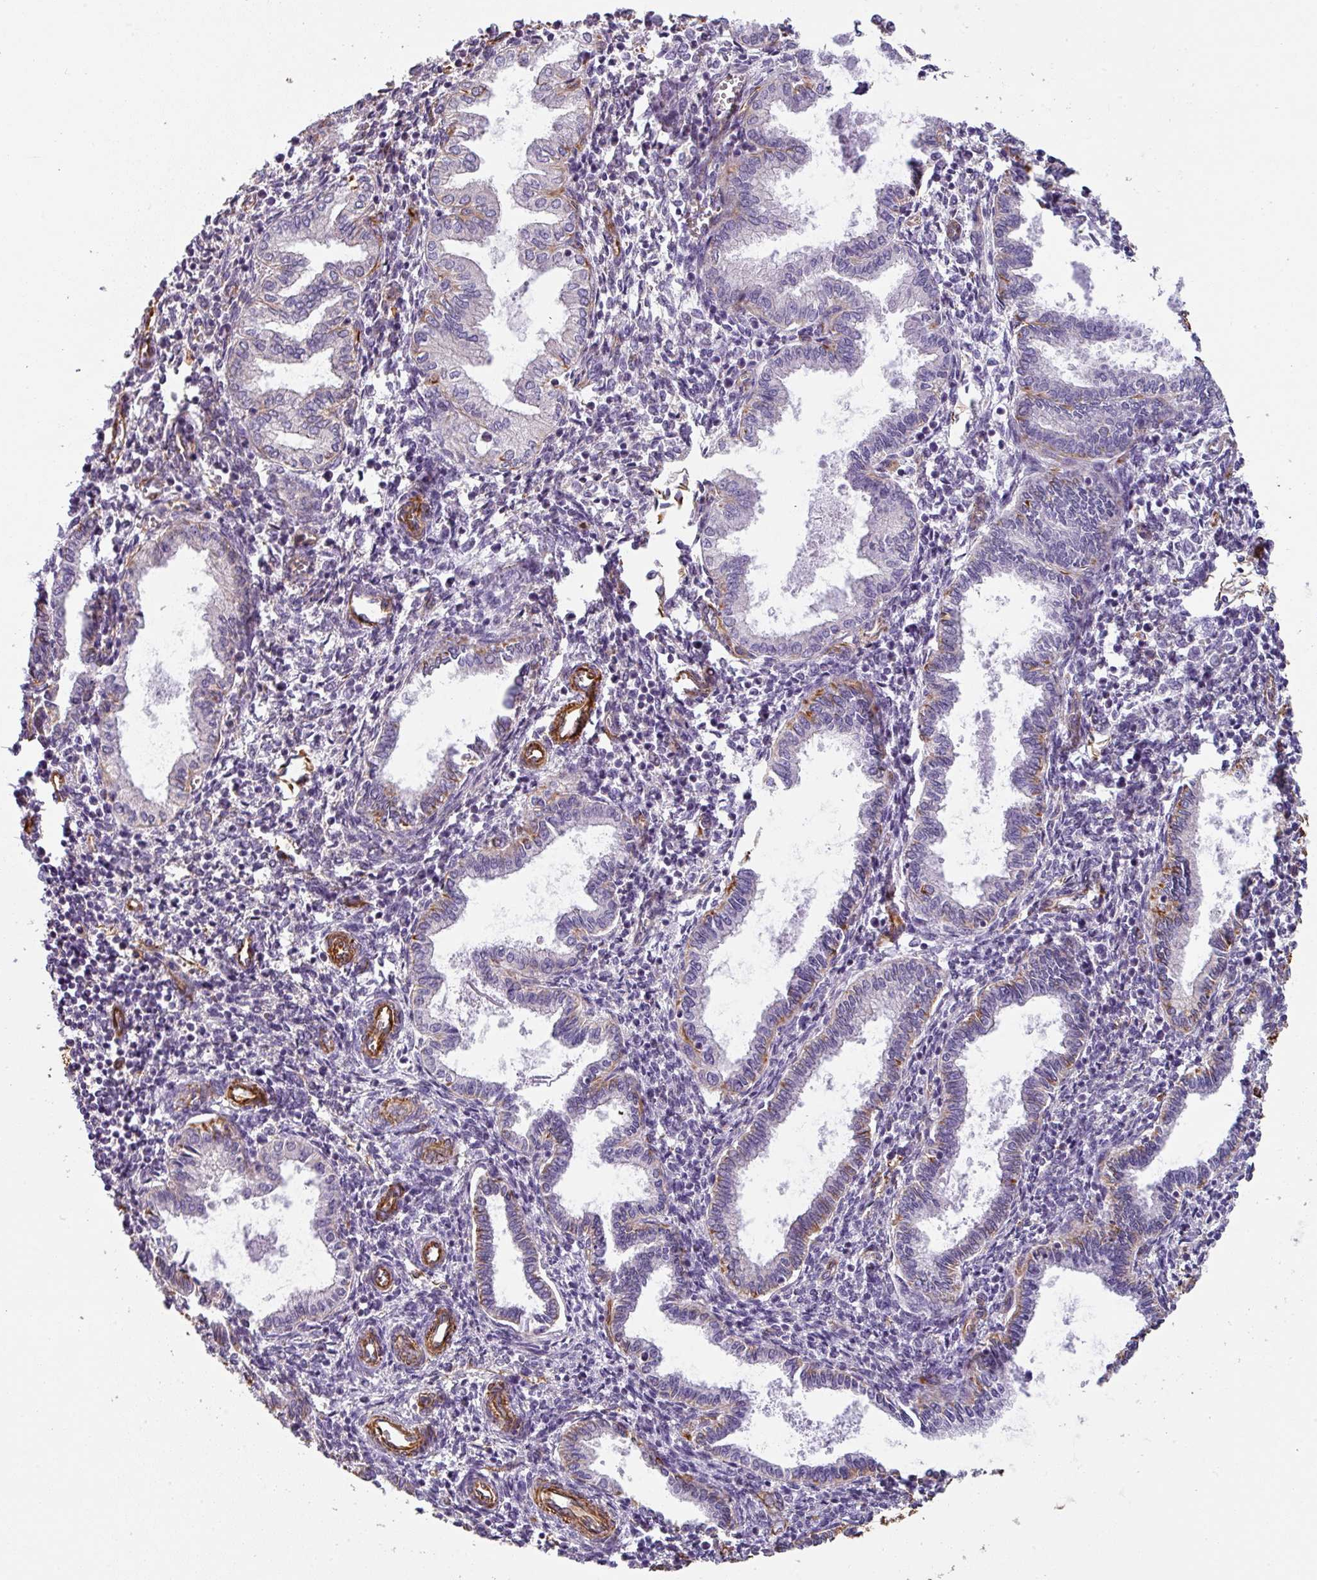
{"staining": {"intensity": "negative", "quantity": "none", "location": "none"}, "tissue": "endometrium", "cell_type": "Cells in endometrial stroma", "image_type": "normal", "snomed": [{"axis": "morphology", "description": "Normal tissue, NOS"}, {"axis": "topography", "description": "Endometrium"}], "caption": "Immunohistochemistry (IHC) micrograph of benign endometrium stained for a protein (brown), which displays no positivity in cells in endometrial stroma.", "gene": "ZNF280C", "patient": {"sex": "female", "age": 37}}